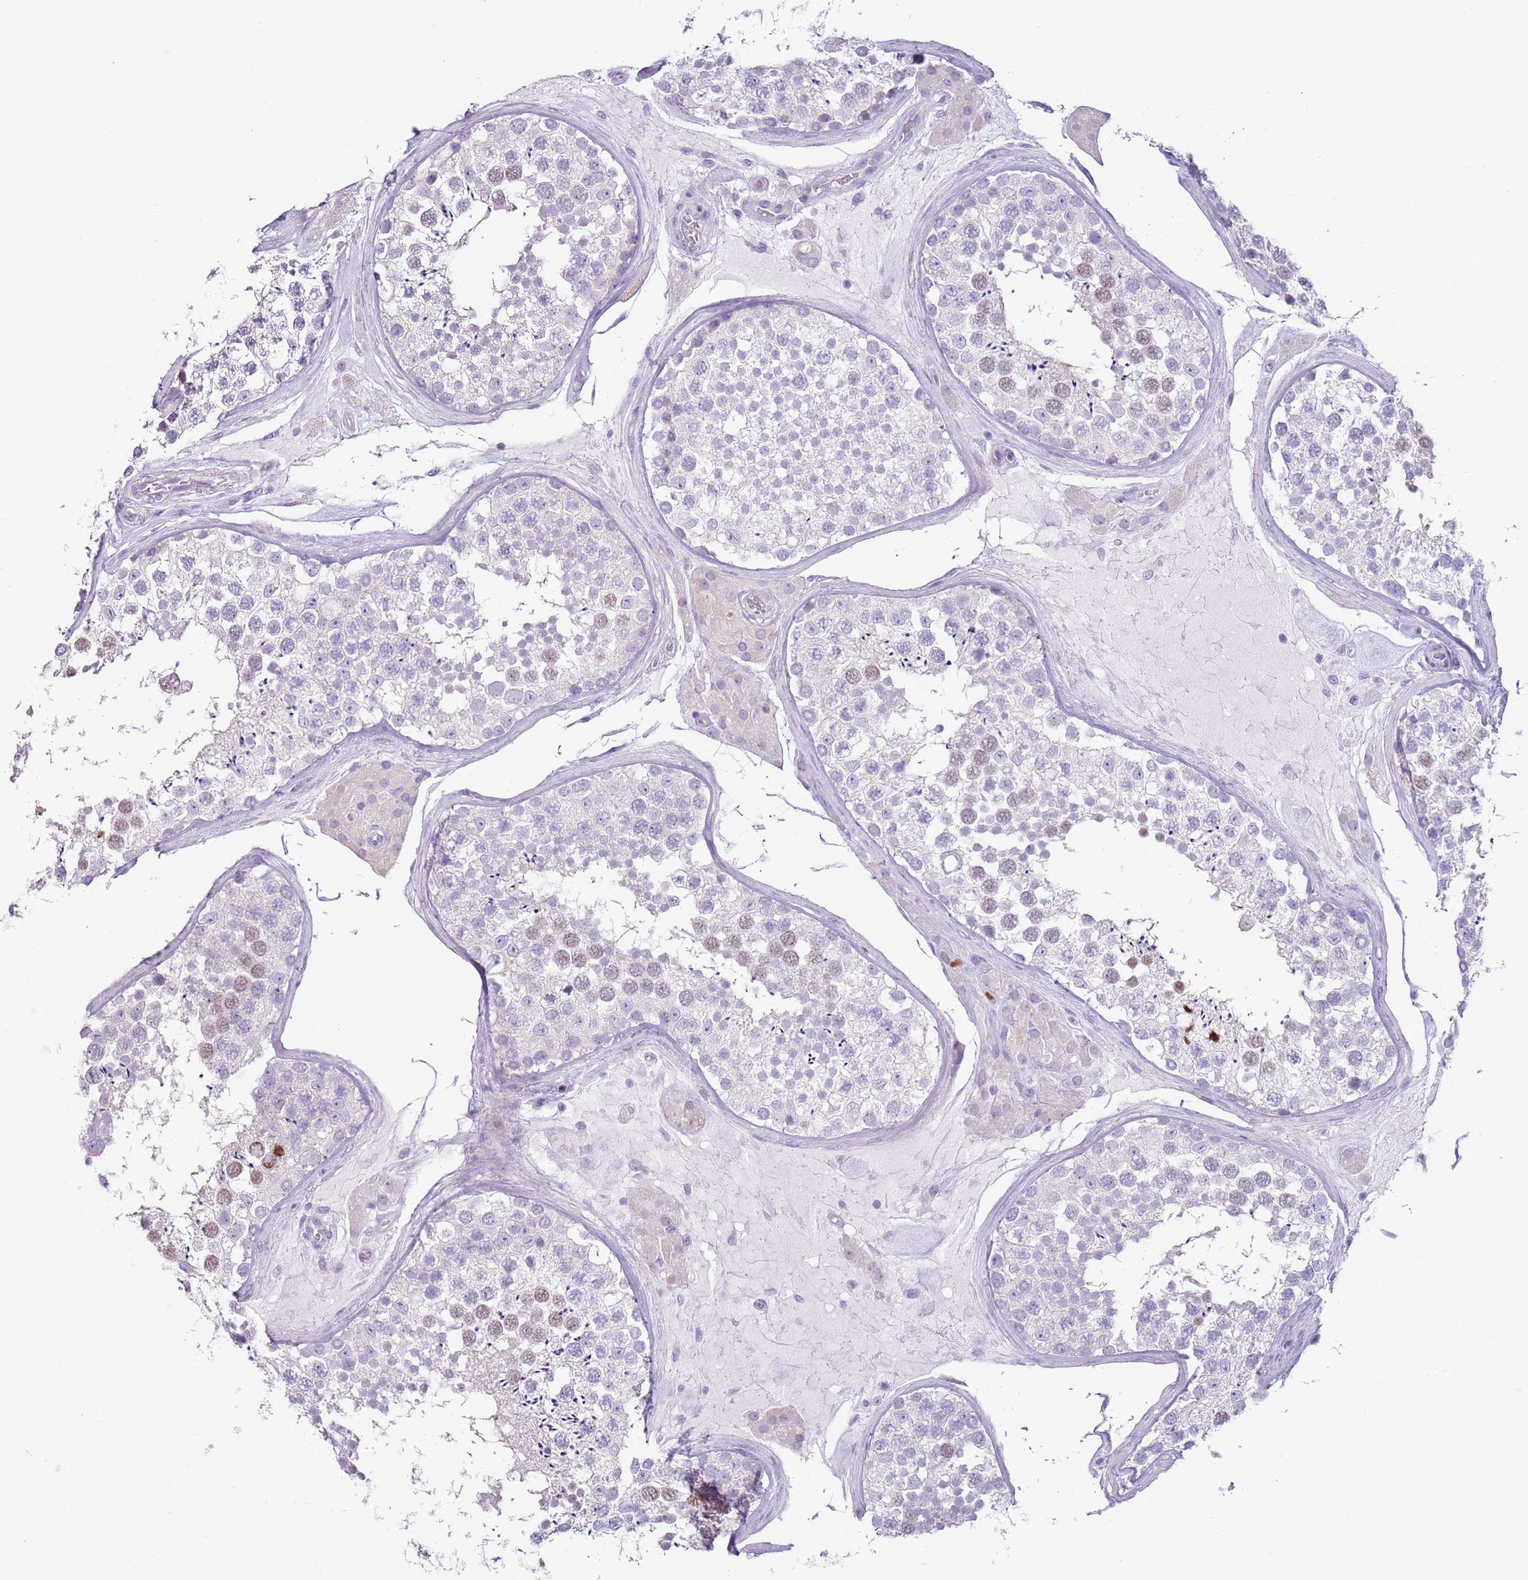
{"staining": {"intensity": "moderate", "quantity": "<25%", "location": "nuclear"}, "tissue": "testis", "cell_type": "Cells in seminiferous ducts", "image_type": "normal", "snomed": [{"axis": "morphology", "description": "Normal tissue, NOS"}, {"axis": "topography", "description": "Testis"}], "caption": "Human testis stained with a brown dye displays moderate nuclear positive staining in approximately <25% of cells in seminiferous ducts.", "gene": "ZNF239", "patient": {"sex": "male", "age": 46}}